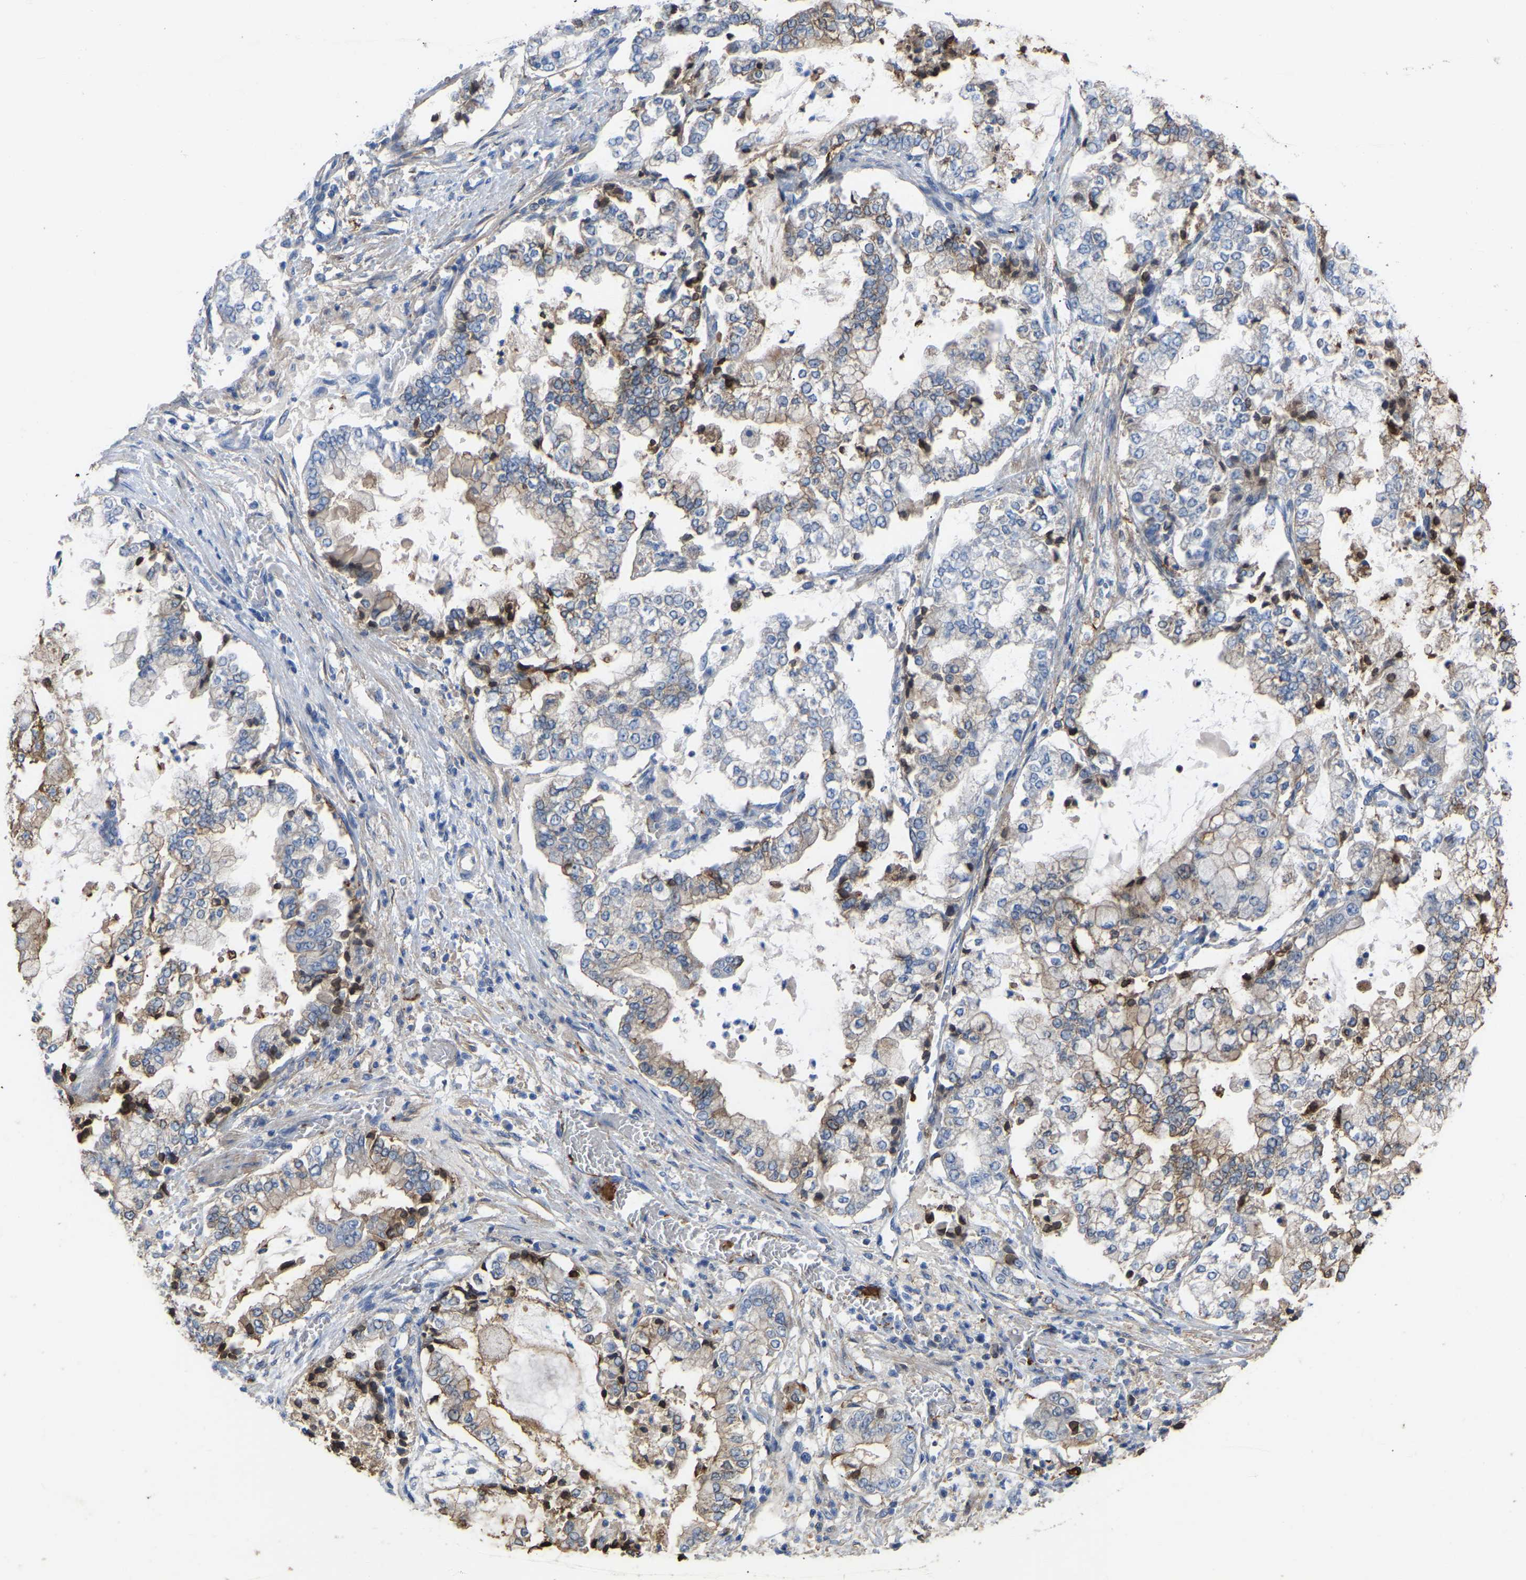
{"staining": {"intensity": "moderate", "quantity": "25%-75%", "location": "cytoplasmic/membranous"}, "tissue": "stomach cancer", "cell_type": "Tumor cells", "image_type": "cancer", "snomed": [{"axis": "morphology", "description": "Adenocarcinoma, NOS"}, {"axis": "topography", "description": "Stomach"}], "caption": "The immunohistochemical stain labels moderate cytoplasmic/membranous staining in tumor cells of adenocarcinoma (stomach) tissue.", "gene": "ZNF449", "patient": {"sex": "male", "age": 76}}